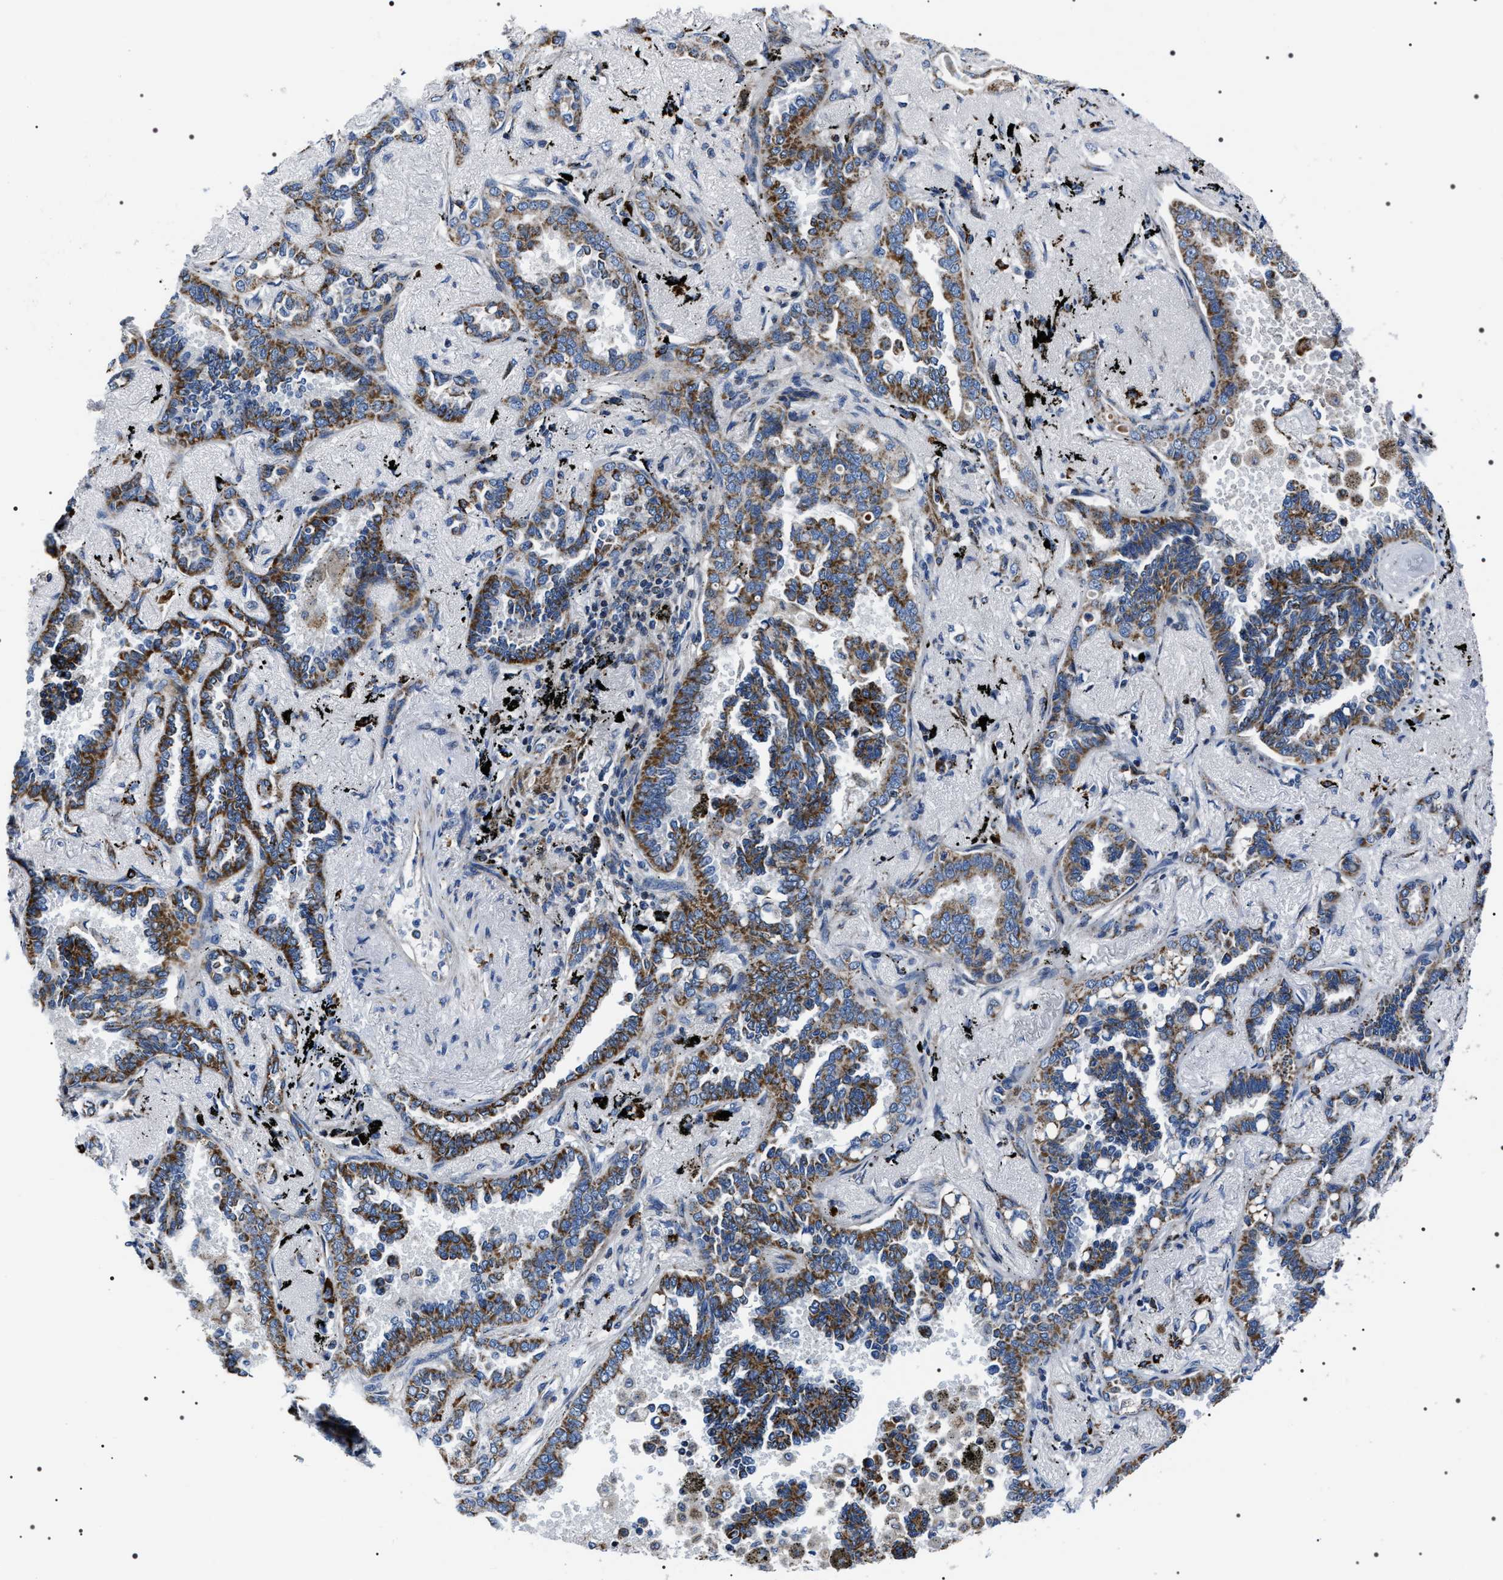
{"staining": {"intensity": "moderate", "quantity": ">75%", "location": "cytoplasmic/membranous"}, "tissue": "lung cancer", "cell_type": "Tumor cells", "image_type": "cancer", "snomed": [{"axis": "morphology", "description": "Adenocarcinoma, NOS"}, {"axis": "topography", "description": "Lung"}], "caption": "Moderate cytoplasmic/membranous protein expression is present in approximately >75% of tumor cells in lung adenocarcinoma.", "gene": "NTMT1", "patient": {"sex": "male", "age": 59}}